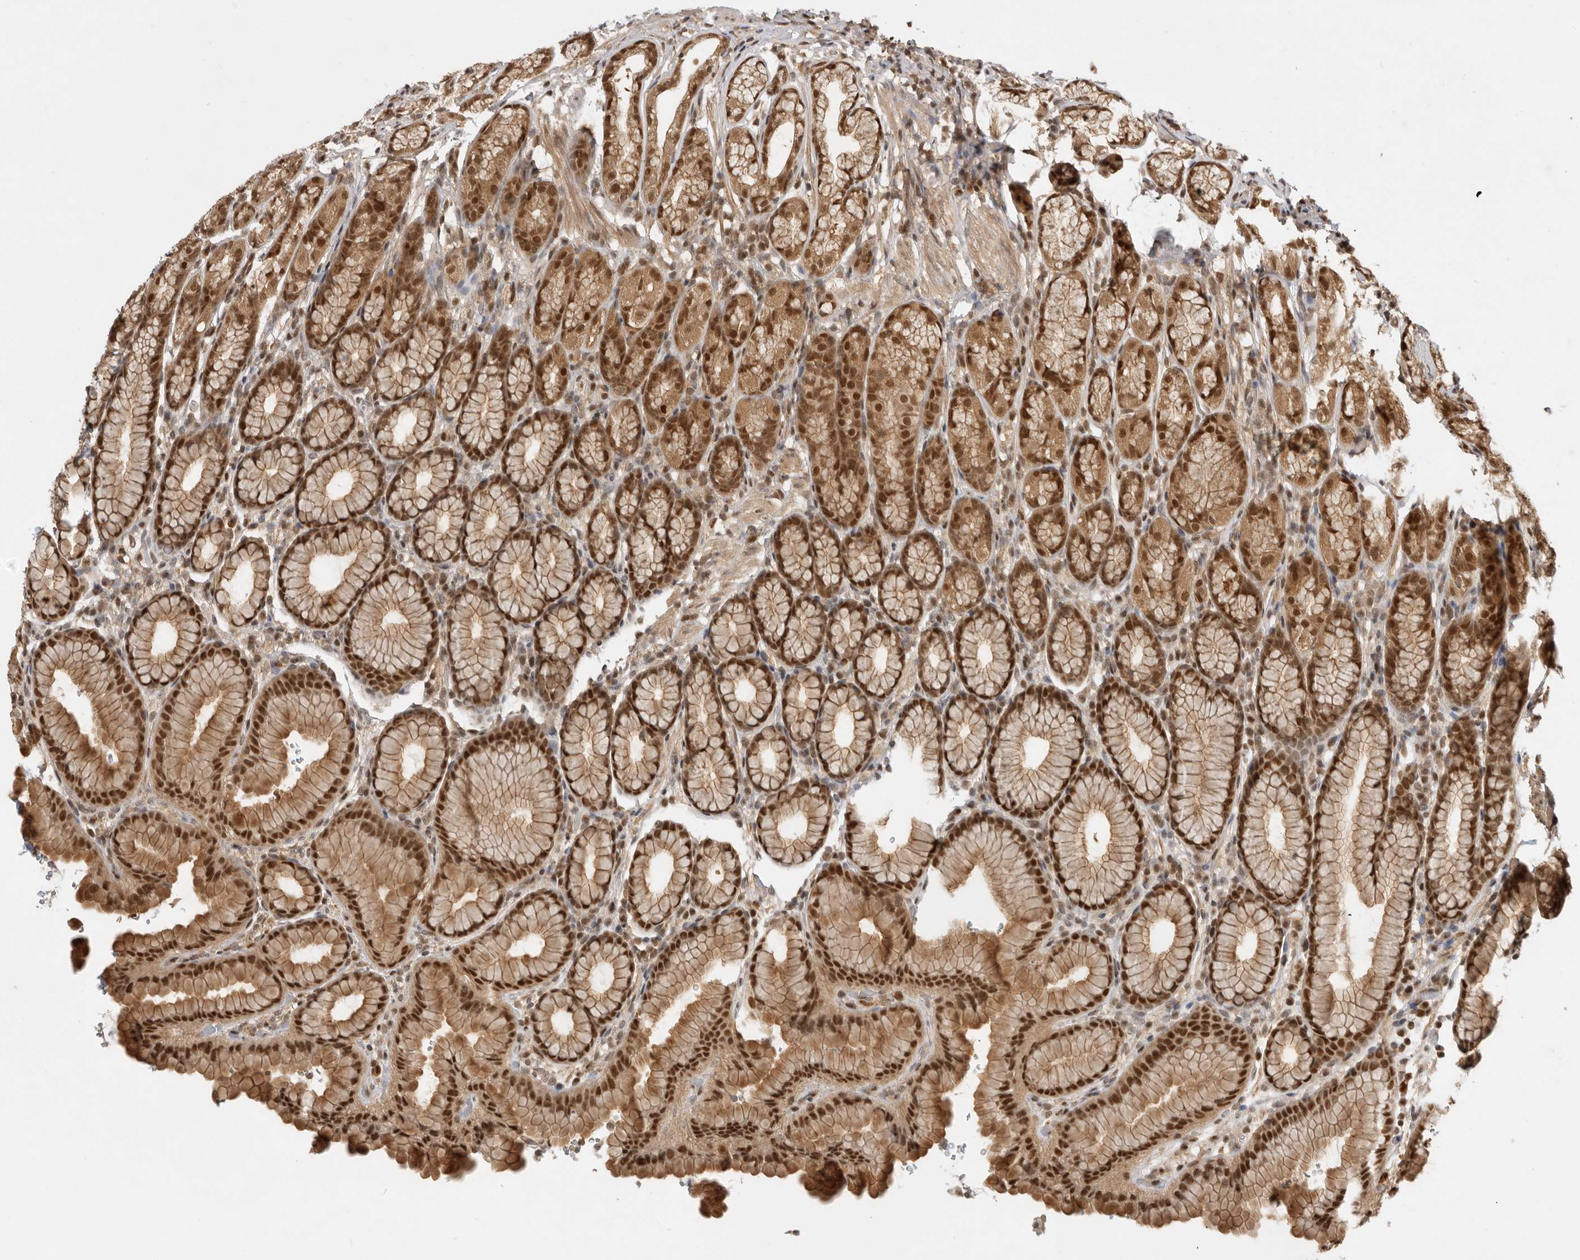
{"staining": {"intensity": "strong", "quantity": ">75%", "location": "cytoplasmic/membranous,nuclear"}, "tissue": "stomach", "cell_type": "Glandular cells", "image_type": "normal", "snomed": [{"axis": "morphology", "description": "Normal tissue, NOS"}, {"axis": "topography", "description": "Stomach"}], "caption": "Glandular cells exhibit strong cytoplasmic/membranous,nuclear staining in about >75% of cells in unremarkable stomach.", "gene": "ADPRS", "patient": {"sex": "male", "age": 42}}